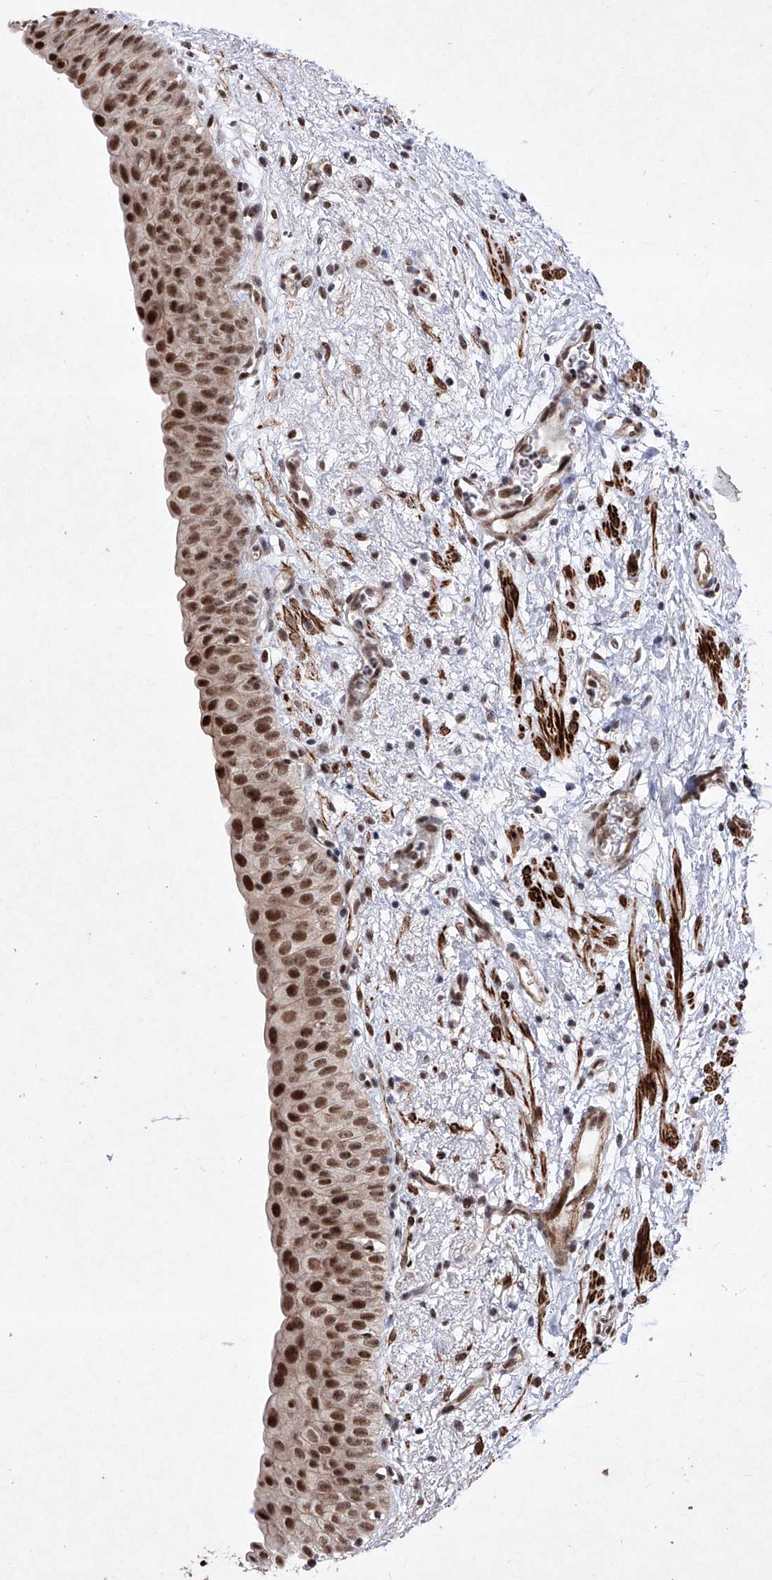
{"staining": {"intensity": "strong", "quantity": ">75%", "location": "cytoplasmic/membranous,nuclear"}, "tissue": "urinary bladder", "cell_type": "Urothelial cells", "image_type": "normal", "snomed": [{"axis": "morphology", "description": "Normal tissue, NOS"}, {"axis": "topography", "description": "Urinary bladder"}], "caption": "Immunohistochemical staining of normal urinary bladder displays strong cytoplasmic/membranous,nuclear protein expression in about >75% of urothelial cells.", "gene": "NFATC4", "patient": {"sex": "male", "age": 51}}